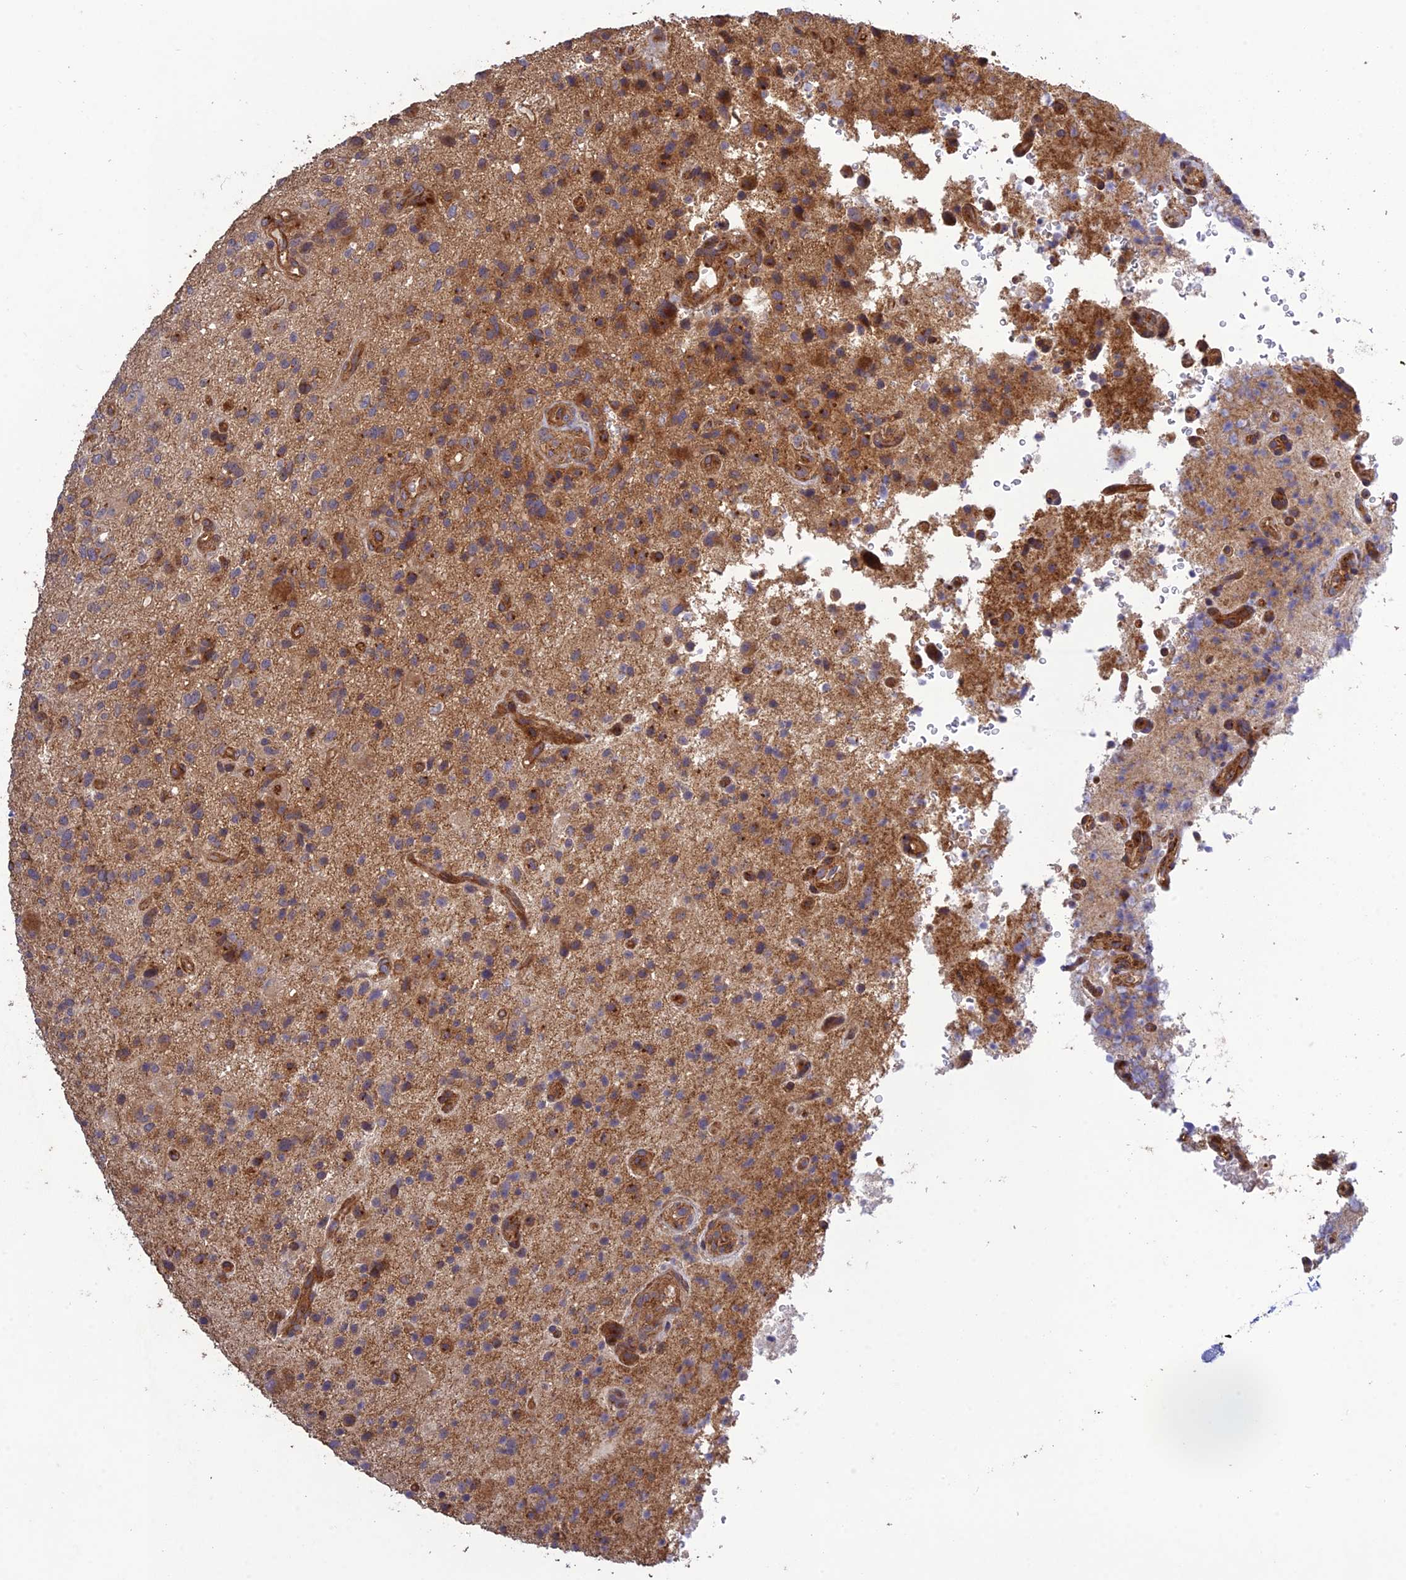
{"staining": {"intensity": "moderate", "quantity": "25%-75%", "location": "cytoplasmic/membranous"}, "tissue": "glioma", "cell_type": "Tumor cells", "image_type": "cancer", "snomed": [{"axis": "morphology", "description": "Glioma, malignant, High grade"}, {"axis": "topography", "description": "Brain"}], "caption": "Protein positivity by immunohistochemistry (IHC) demonstrates moderate cytoplasmic/membranous expression in about 25%-75% of tumor cells in malignant glioma (high-grade).", "gene": "TMEM131L", "patient": {"sex": "male", "age": 47}}